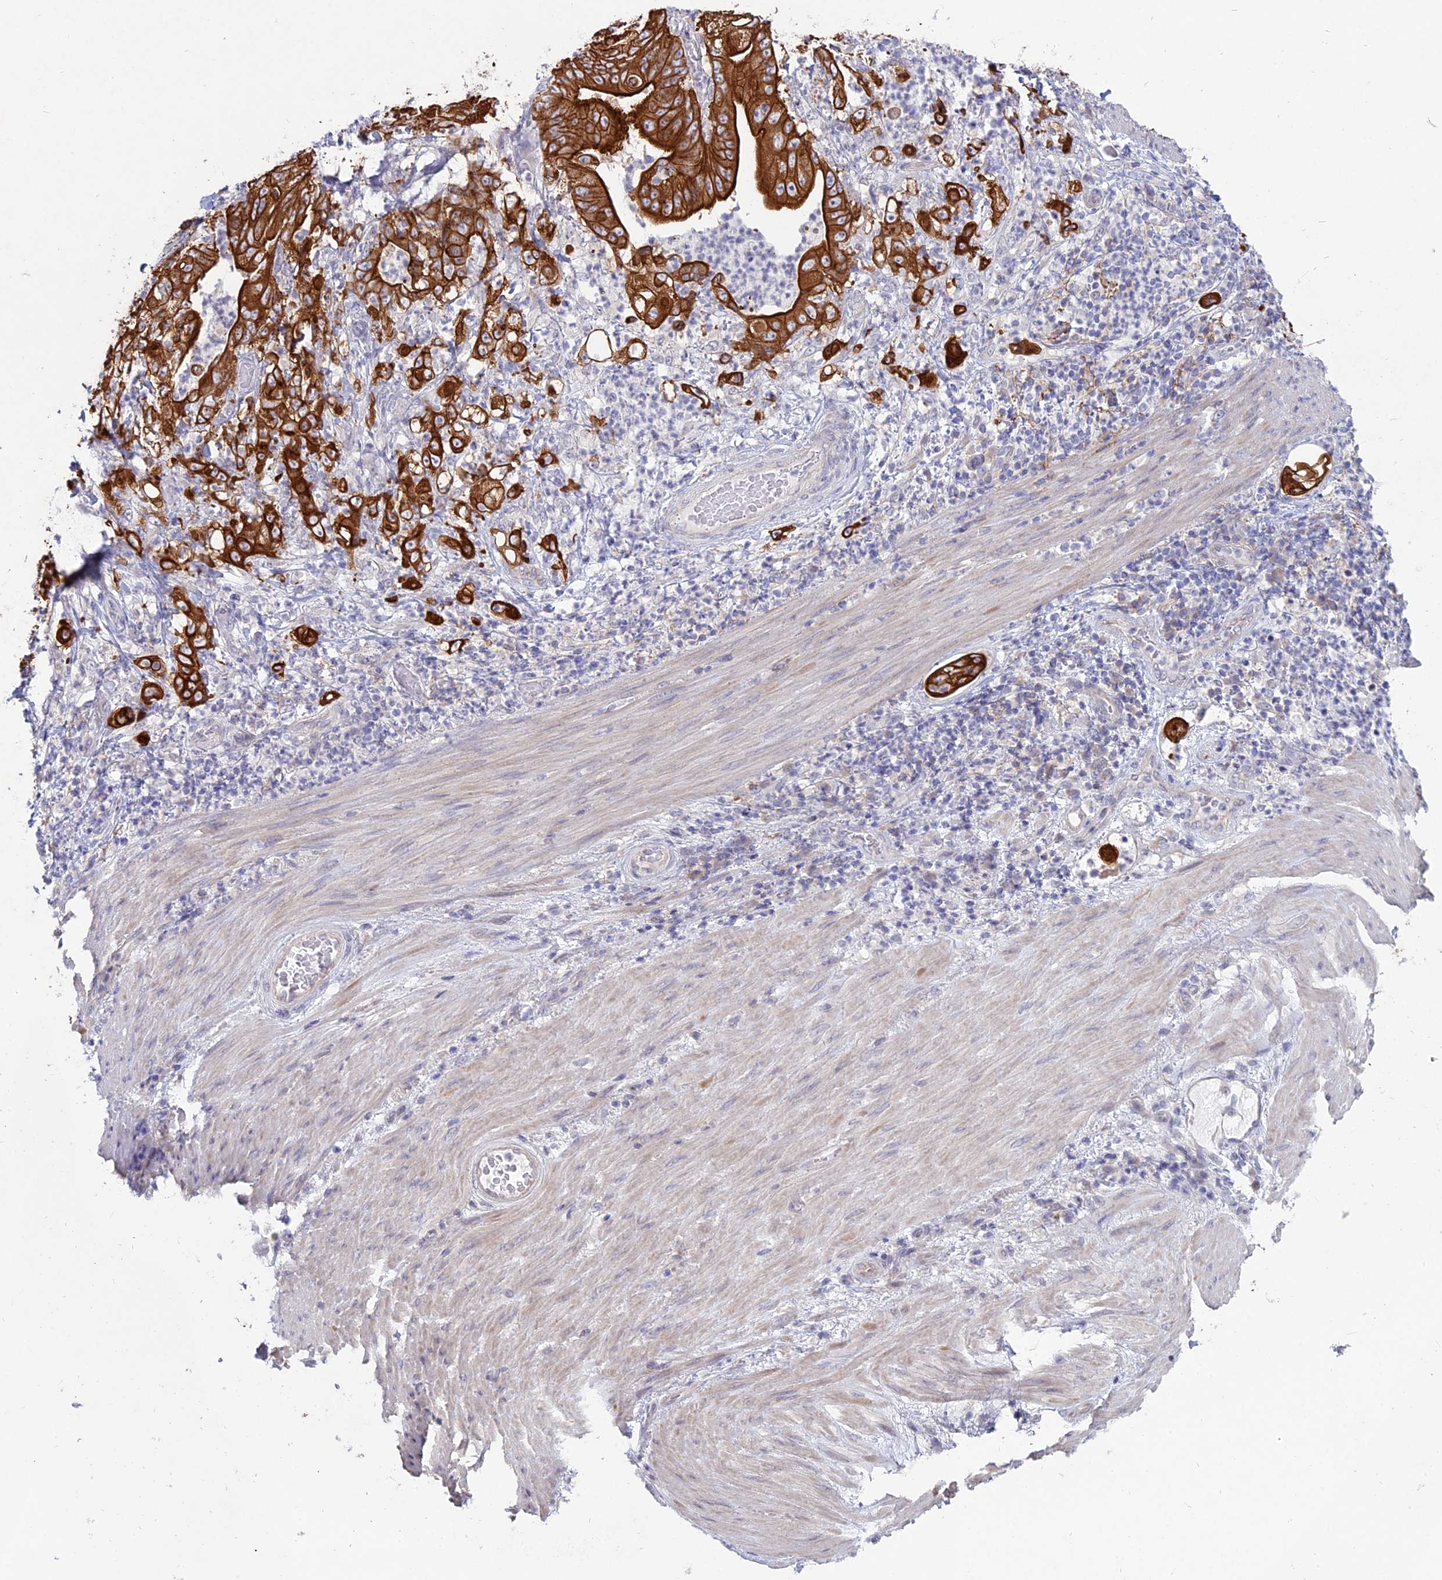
{"staining": {"intensity": "strong", "quantity": ">75%", "location": "cytoplasmic/membranous"}, "tissue": "stomach cancer", "cell_type": "Tumor cells", "image_type": "cancer", "snomed": [{"axis": "morphology", "description": "Adenocarcinoma, NOS"}, {"axis": "topography", "description": "Stomach"}], "caption": "Tumor cells show high levels of strong cytoplasmic/membranous expression in about >75% of cells in stomach cancer (adenocarcinoma). (DAB IHC with brightfield microscopy, high magnification).", "gene": "MYO5B", "patient": {"sex": "female", "age": 73}}